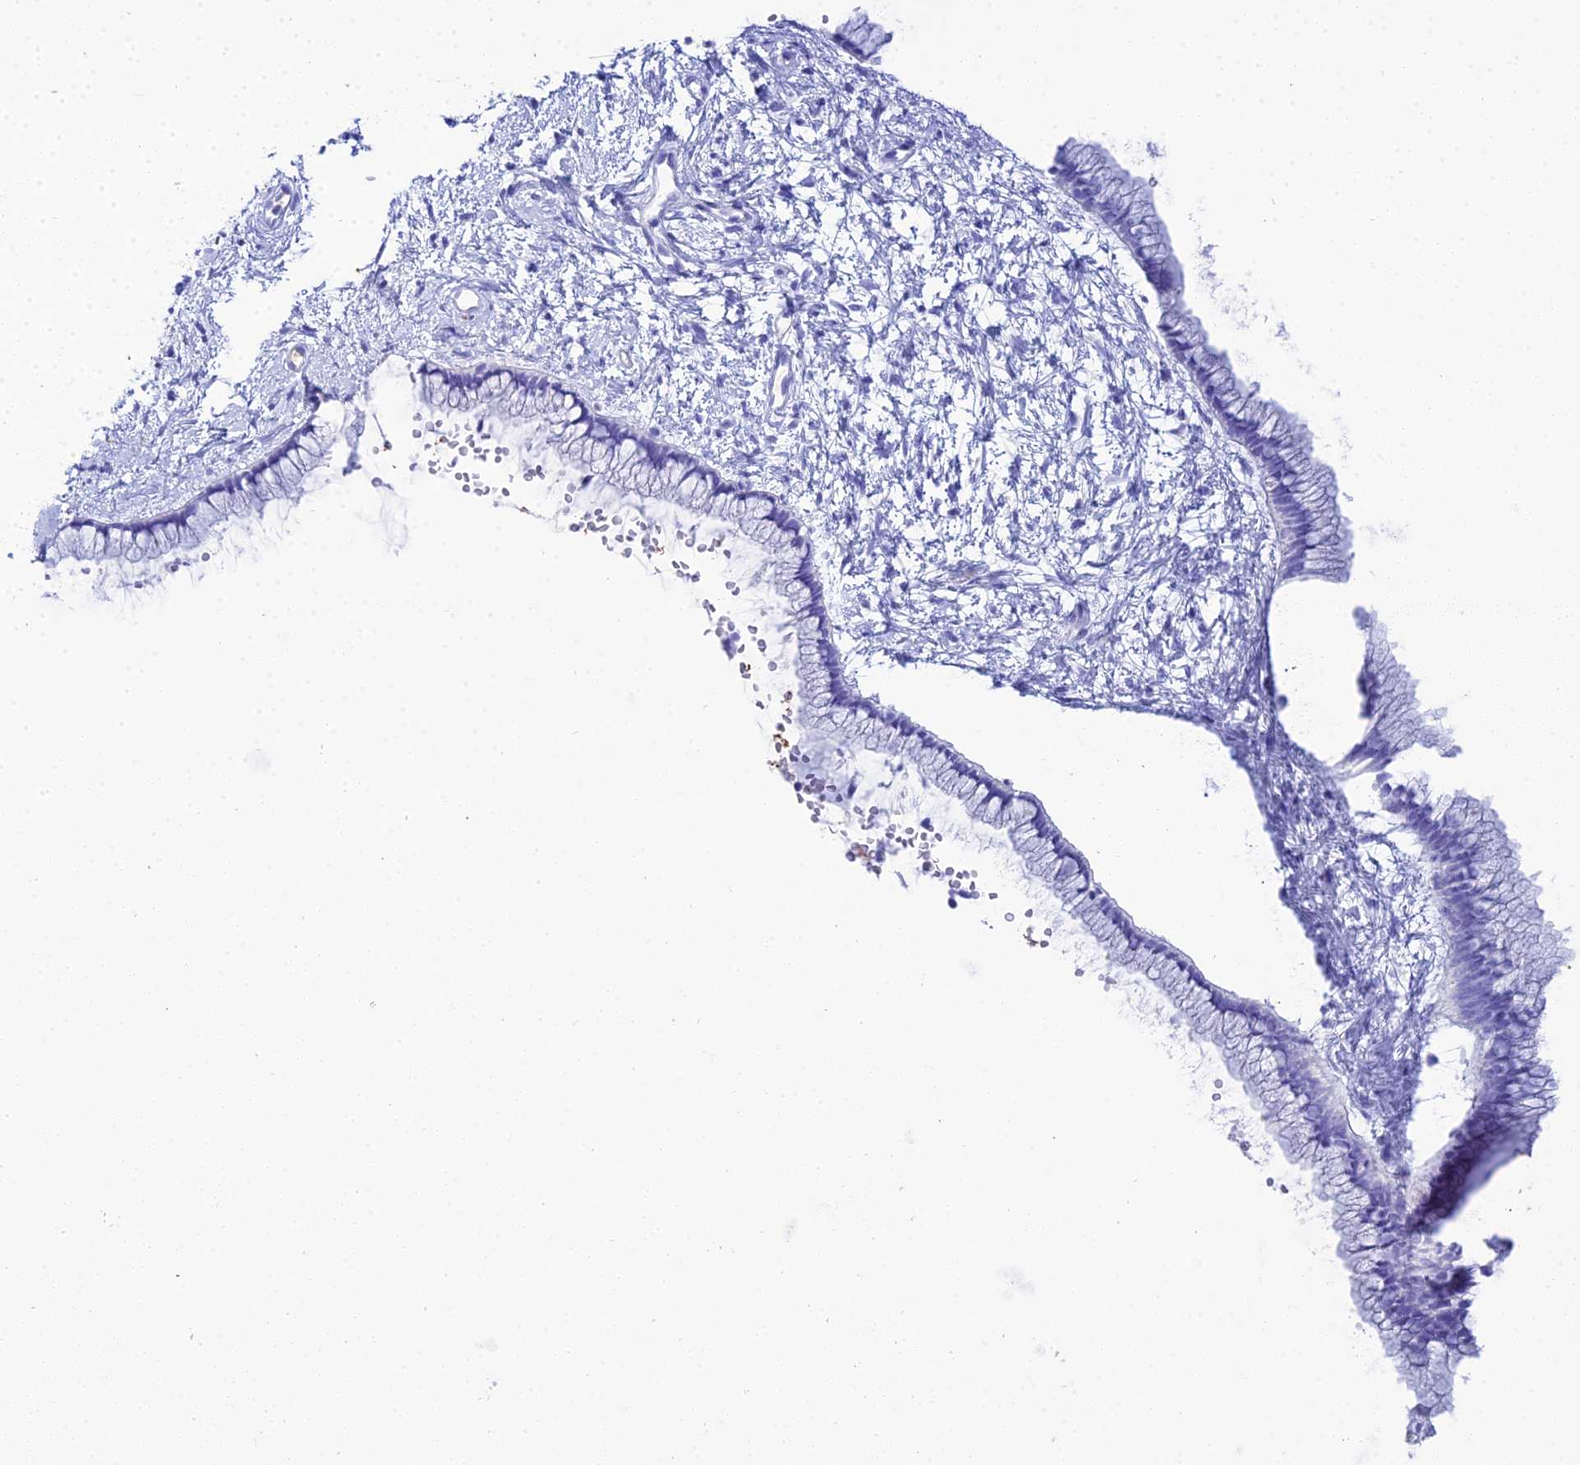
{"staining": {"intensity": "negative", "quantity": "none", "location": "none"}, "tissue": "cervix", "cell_type": "Glandular cells", "image_type": "normal", "snomed": [{"axis": "morphology", "description": "Normal tissue, NOS"}, {"axis": "topography", "description": "Cervix"}], "caption": "High power microscopy image of an IHC histopathology image of normal cervix, revealing no significant expression in glandular cells. (Brightfield microscopy of DAB IHC at high magnification).", "gene": "CELA3A", "patient": {"sex": "female", "age": 57}}